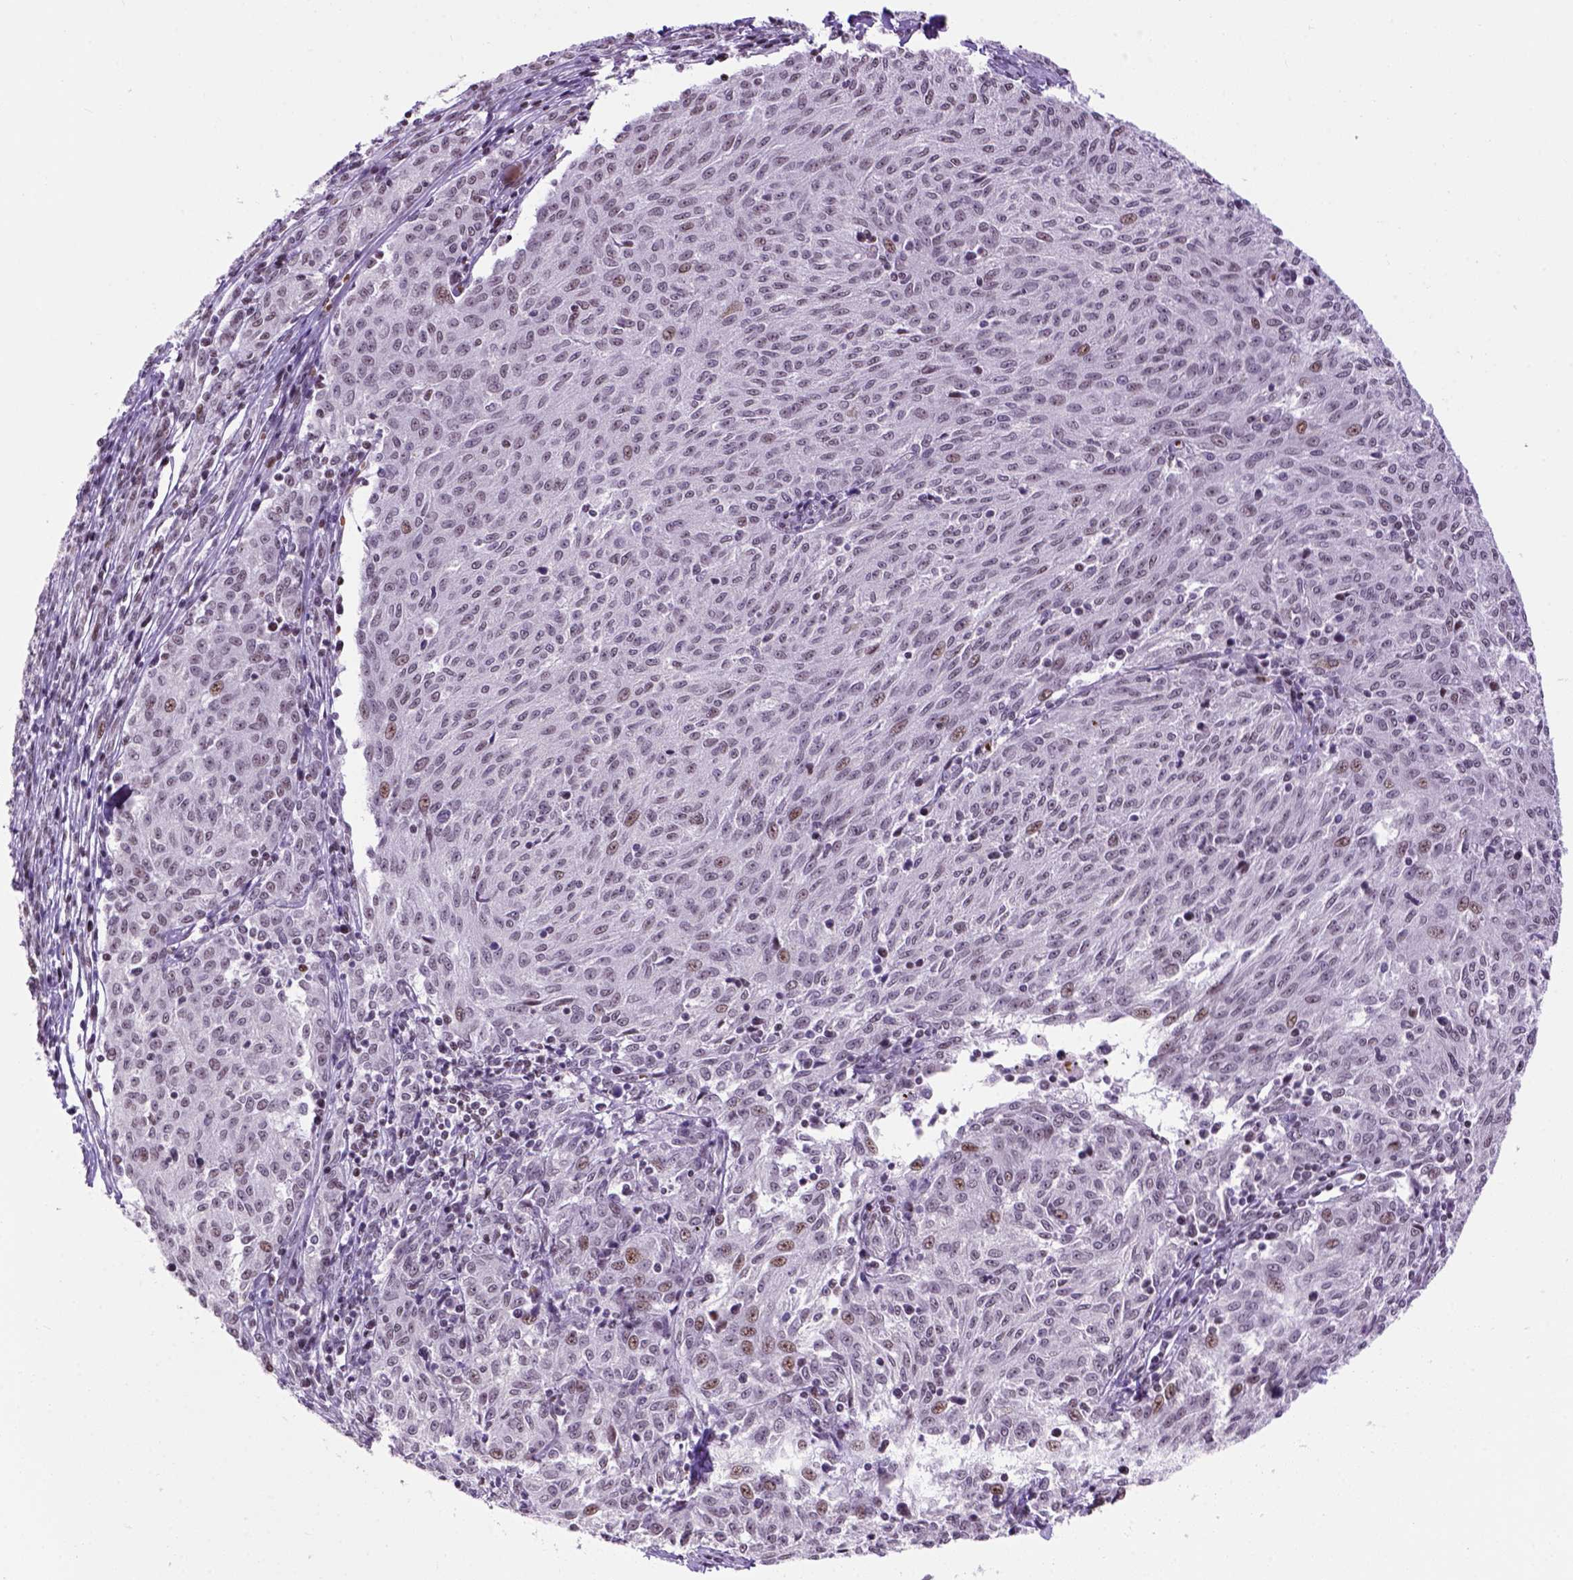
{"staining": {"intensity": "moderate", "quantity": "<25%", "location": "nuclear"}, "tissue": "melanoma", "cell_type": "Tumor cells", "image_type": "cancer", "snomed": [{"axis": "morphology", "description": "Malignant melanoma, NOS"}, {"axis": "topography", "description": "Skin"}], "caption": "A brown stain shows moderate nuclear expression of a protein in melanoma tumor cells.", "gene": "TBPL1", "patient": {"sex": "female", "age": 72}}